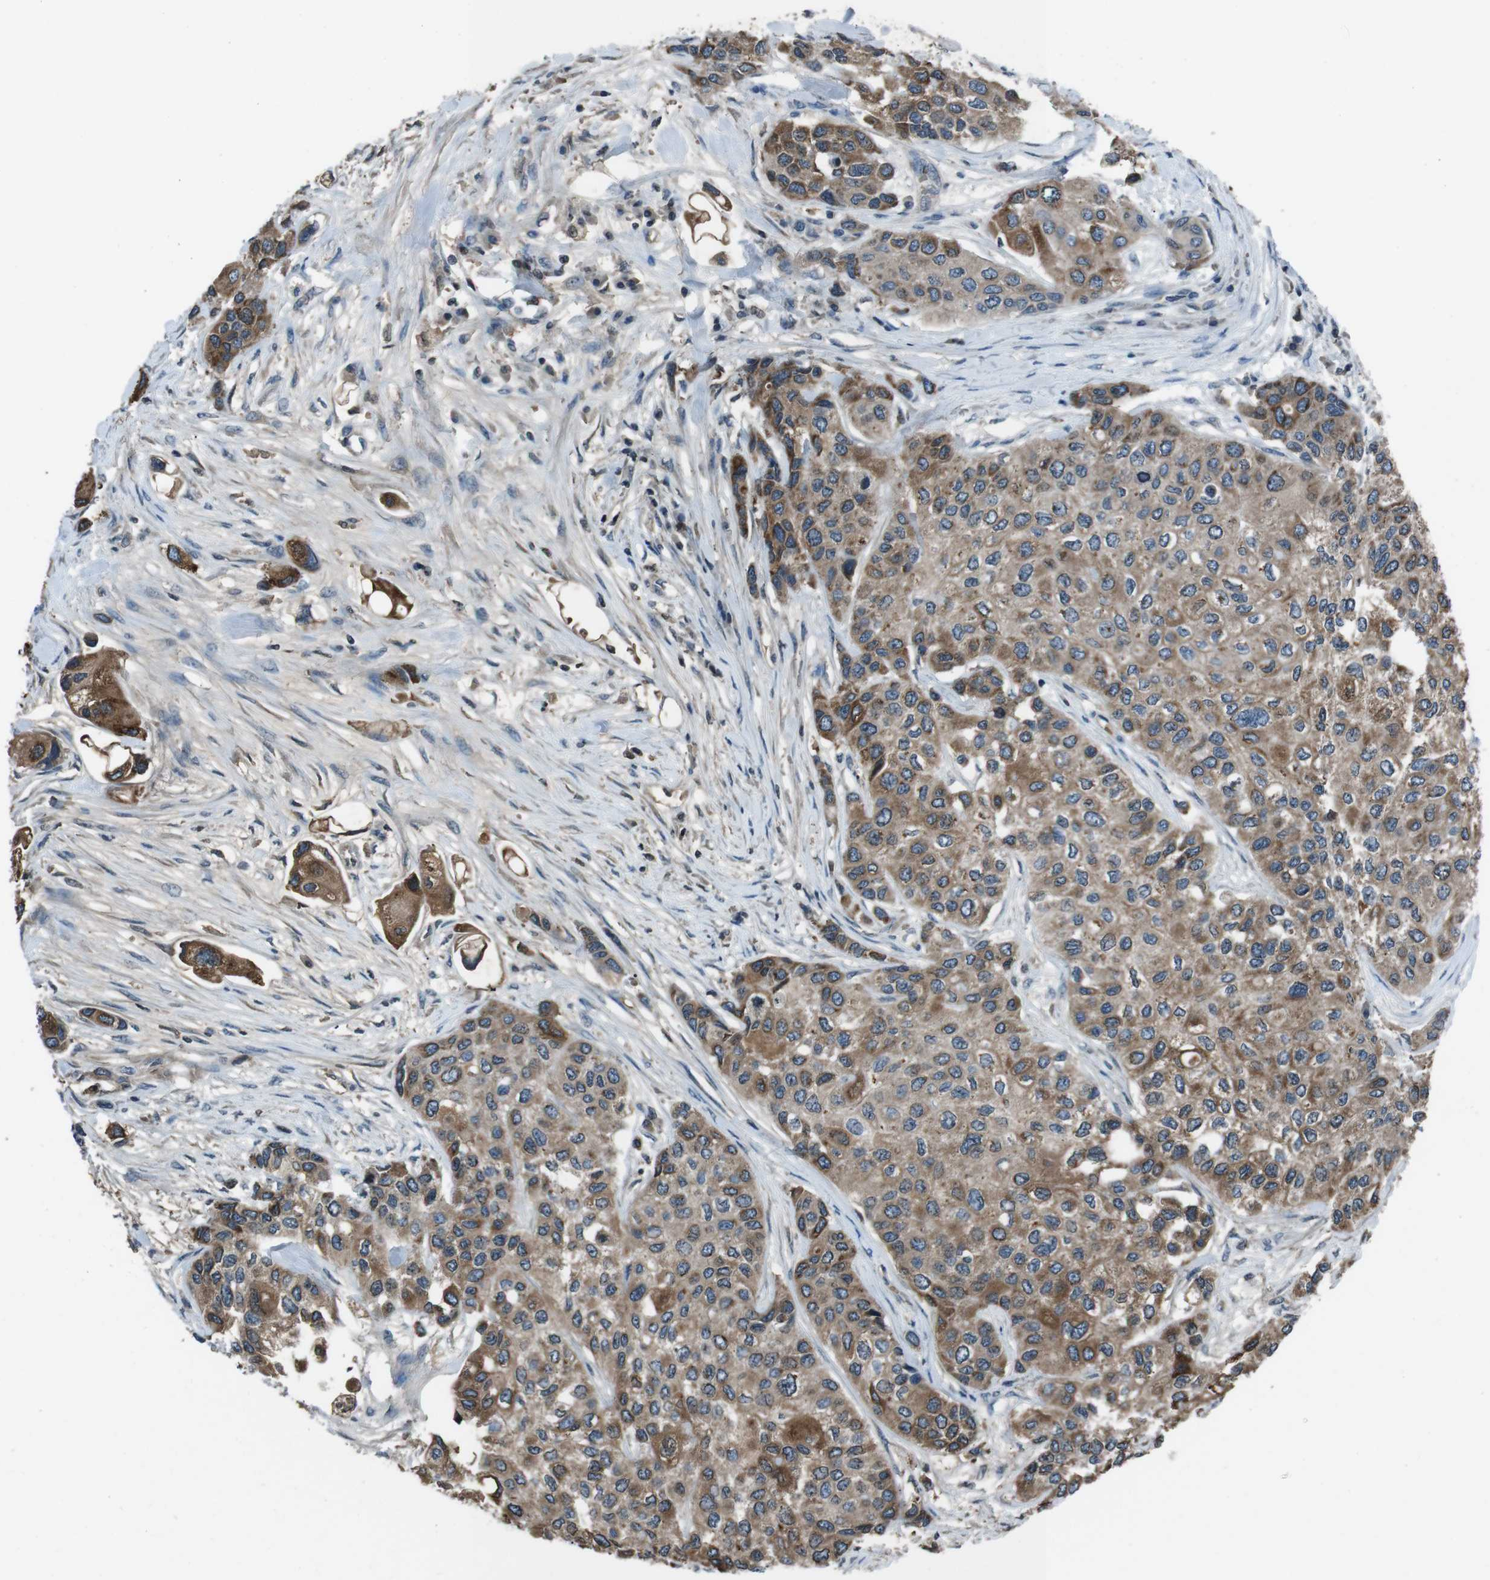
{"staining": {"intensity": "moderate", "quantity": ">75%", "location": "cytoplasmic/membranous"}, "tissue": "urothelial cancer", "cell_type": "Tumor cells", "image_type": "cancer", "snomed": [{"axis": "morphology", "description": "Urothelial carcinoma, High grade"}, {"axis": "topography", "description": "Urinary bladder"}], "caption": "Protein staining by IHC demonstrates moderate cytoplasmic/membranous positivity in about >75% of tumor cells in urothelial cancer.", "gene": "UGT1A6", "patient": {"sex": "female", "age": 56}}